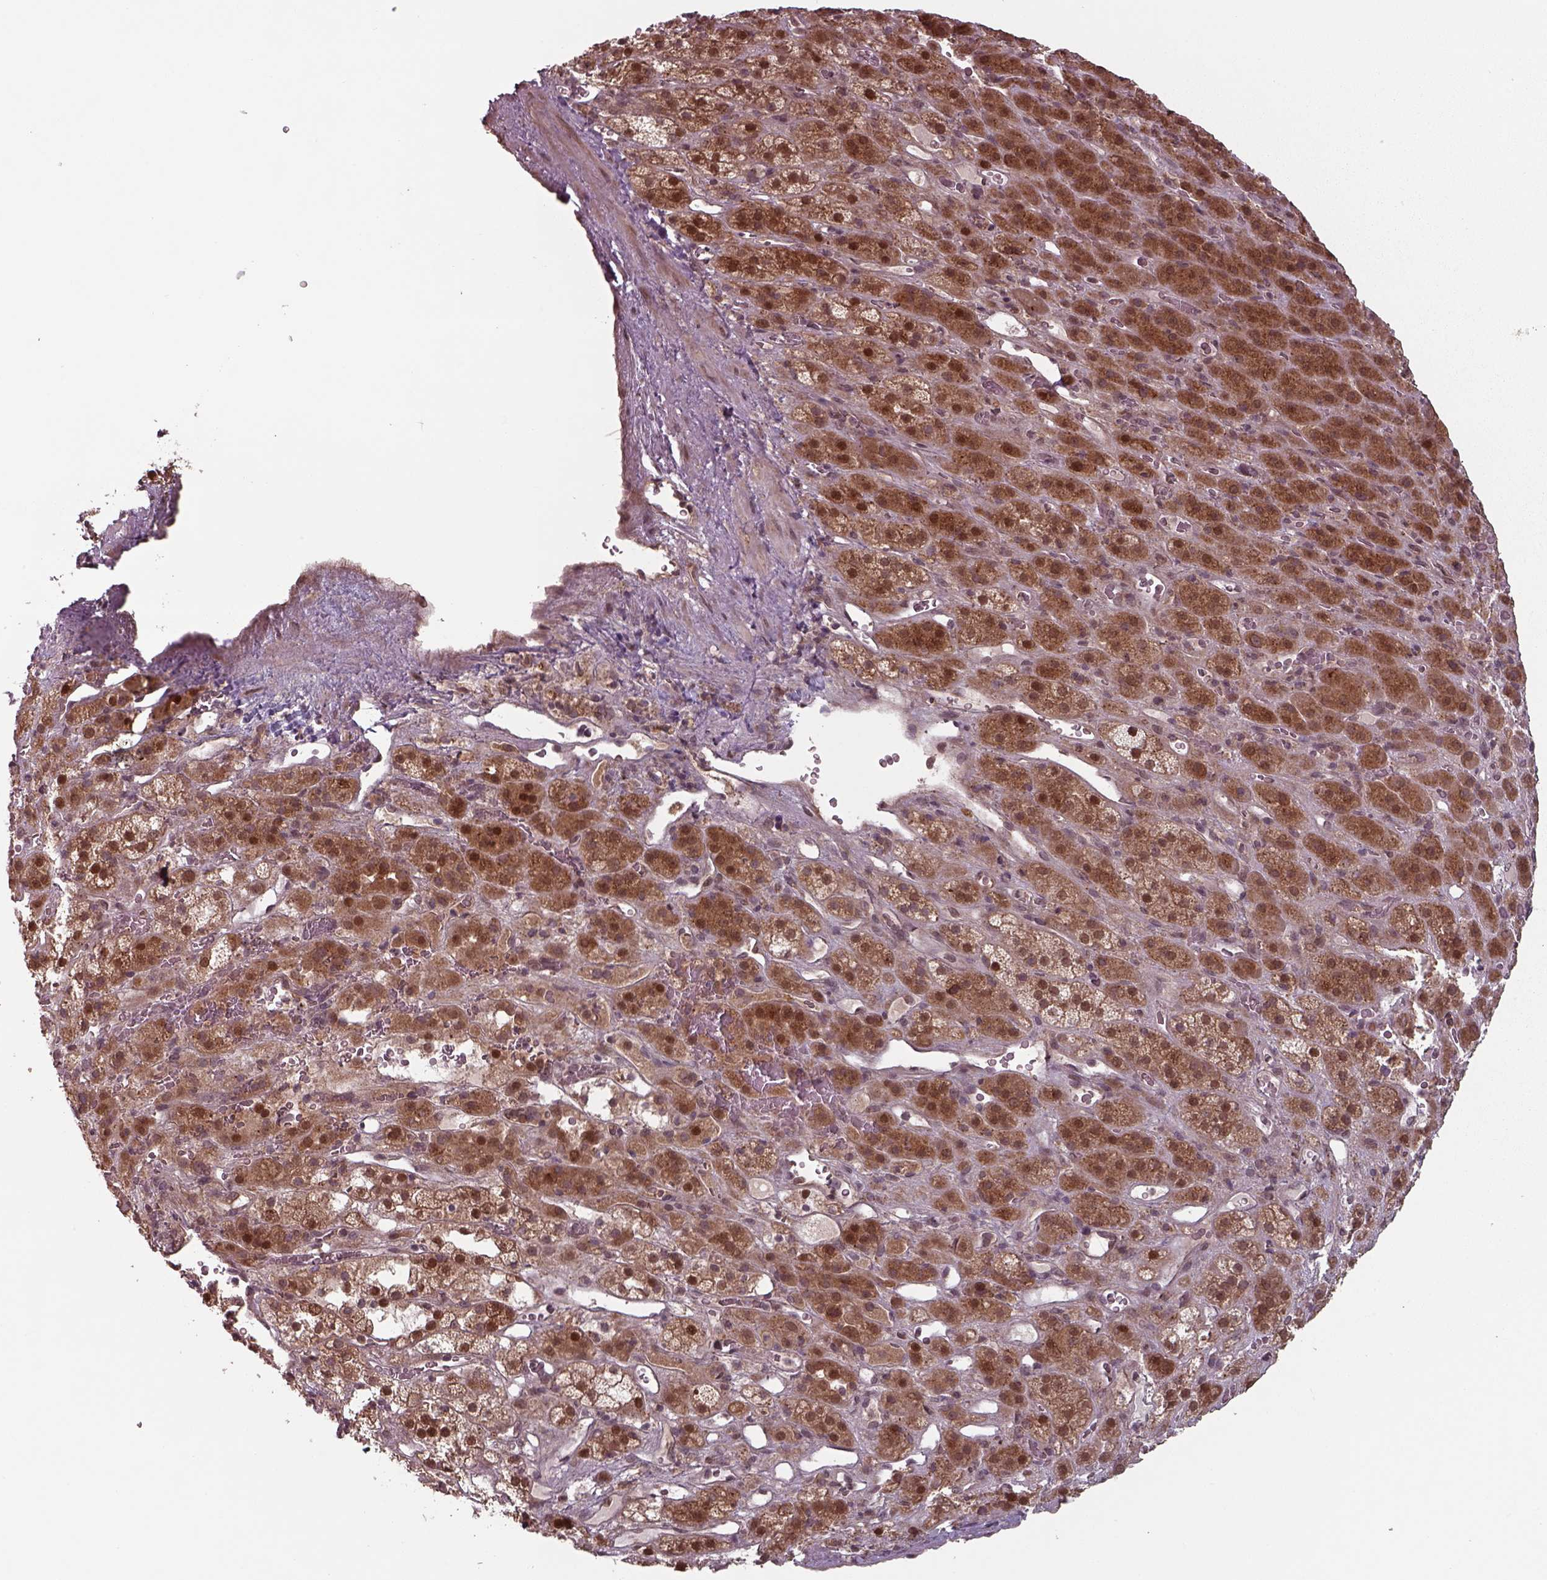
{"staining": {"intensity": "strong", "quantity": ">75%", "location": "cytoplasmic/membranous,nuclear"}, "tissue": "adrenal gland", "cell_type": "Glandular cells", "image_type": "normal", "snomed": [{"axis": "morphology", "description": "Normal tissue, NOS"}, {"axis": "topography", "description": "Adrenal gland"}], "caption": "Immunohistochemistry (IHC) histopathology image of benign adrenal gland: human adrenal gland stained using immunohistochemistry shows high levels of strong protein expression localized specifically in the cytoplasmic/membranous,nuclear of glandular cells, appearing as a cytoplasmic/membranous,nuclear brown color.", "gene": "CHMP3", "patient": {"sex": "male", "age": 57}}